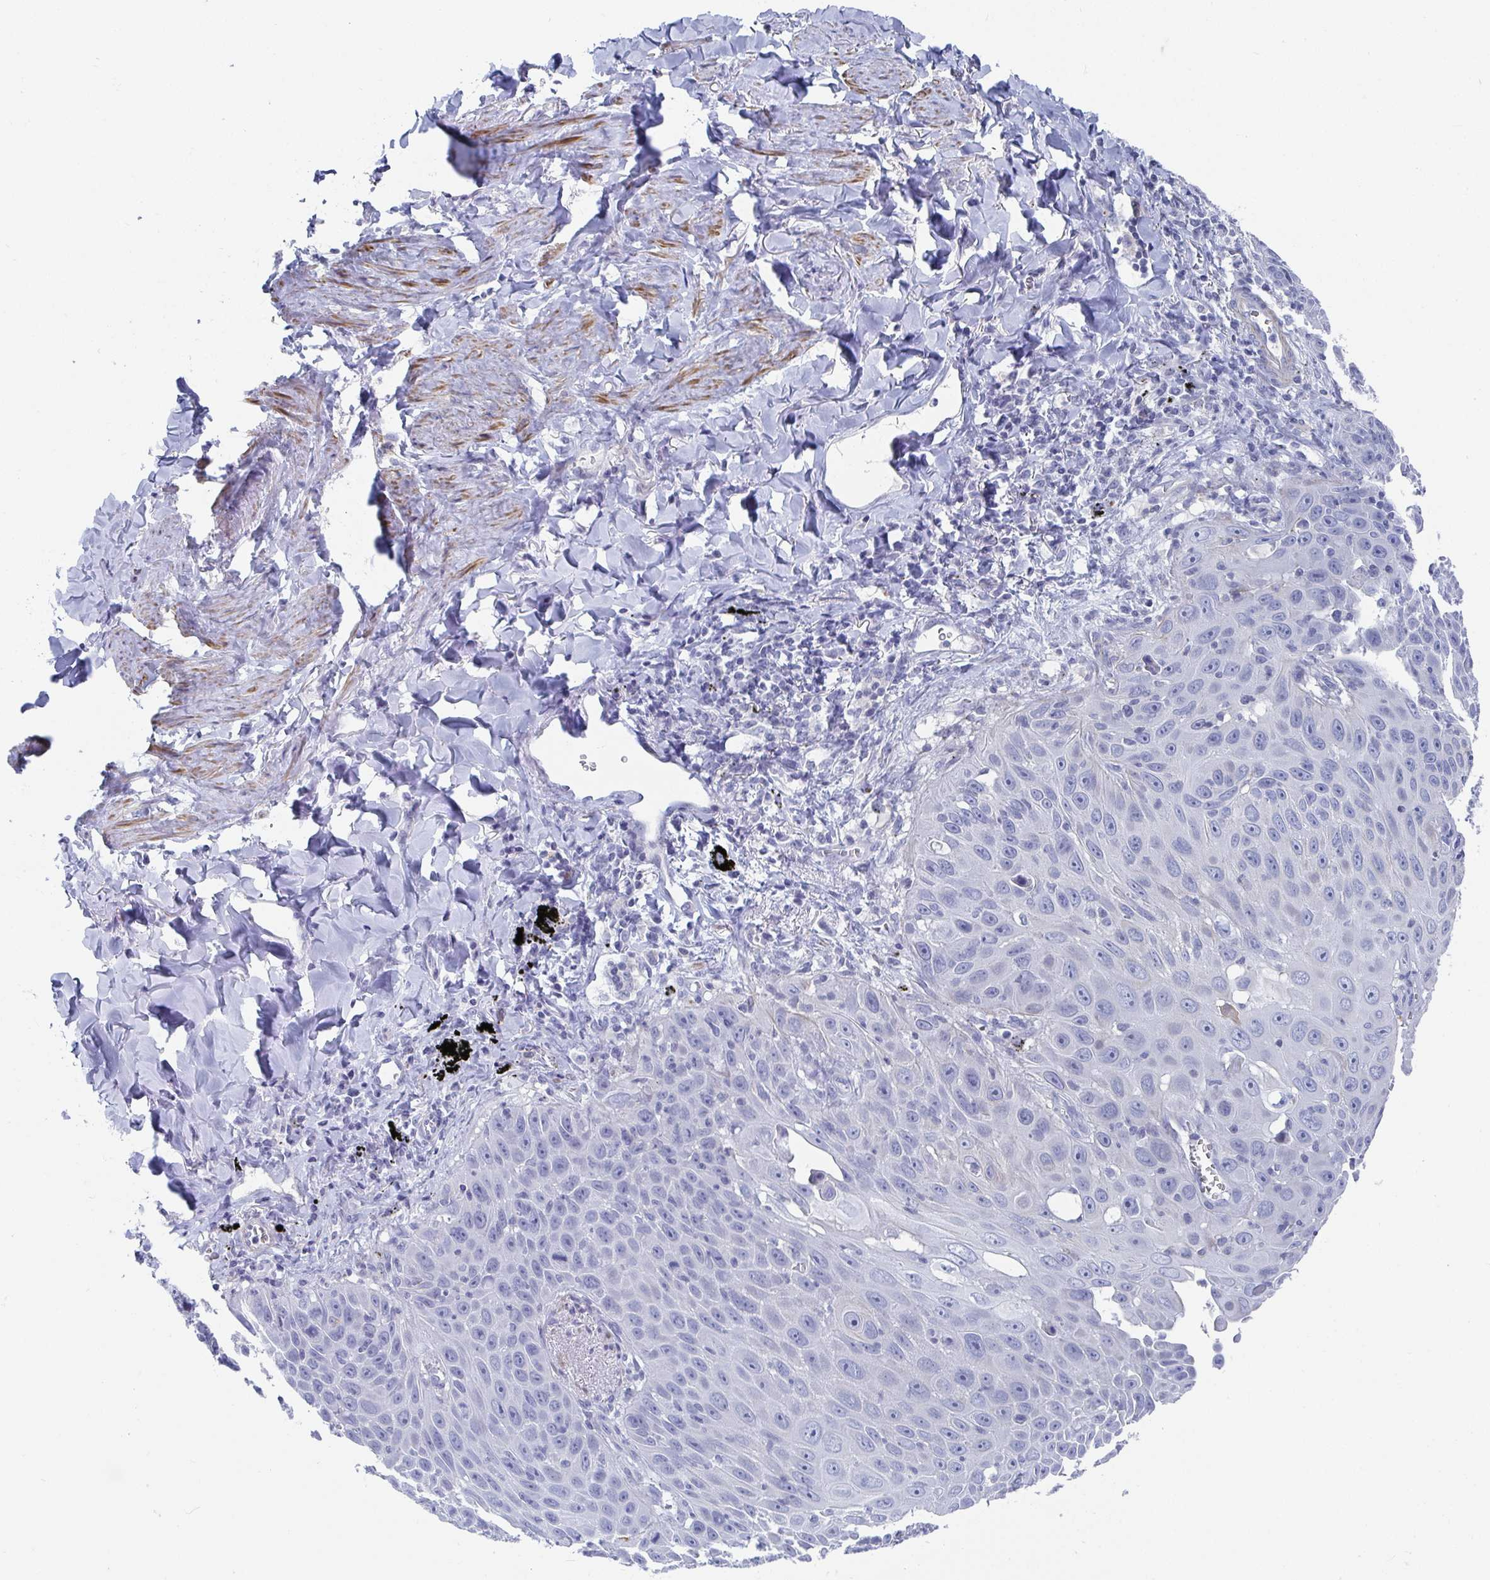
{"staining": {"intensity": "negative", "quantity": "none", "location": "none"}, "tissue": "lung cancer", "cell_type": "Tumor cells", "image_type": "cancer", "snomed": [{"axis": "morphology", "description": "Squamous cell carcinoma, NOS"}, {"axis": "morphology", "description": "Squamous cell carcinoma, metastatic, NOS"}, {"axis": "topography", "description": "Lymph node"}, {"axis": "topography", "description": "Lung"}], "caption": "Immunohistochemistry photomicrograph of neoplastic tissue: human lung squamous cell carcinoma stained with DAB shows no significant protein positivity in tumor cells.", "gene": "ZFP82", "patient": {"sex": "female", "age": 62}}